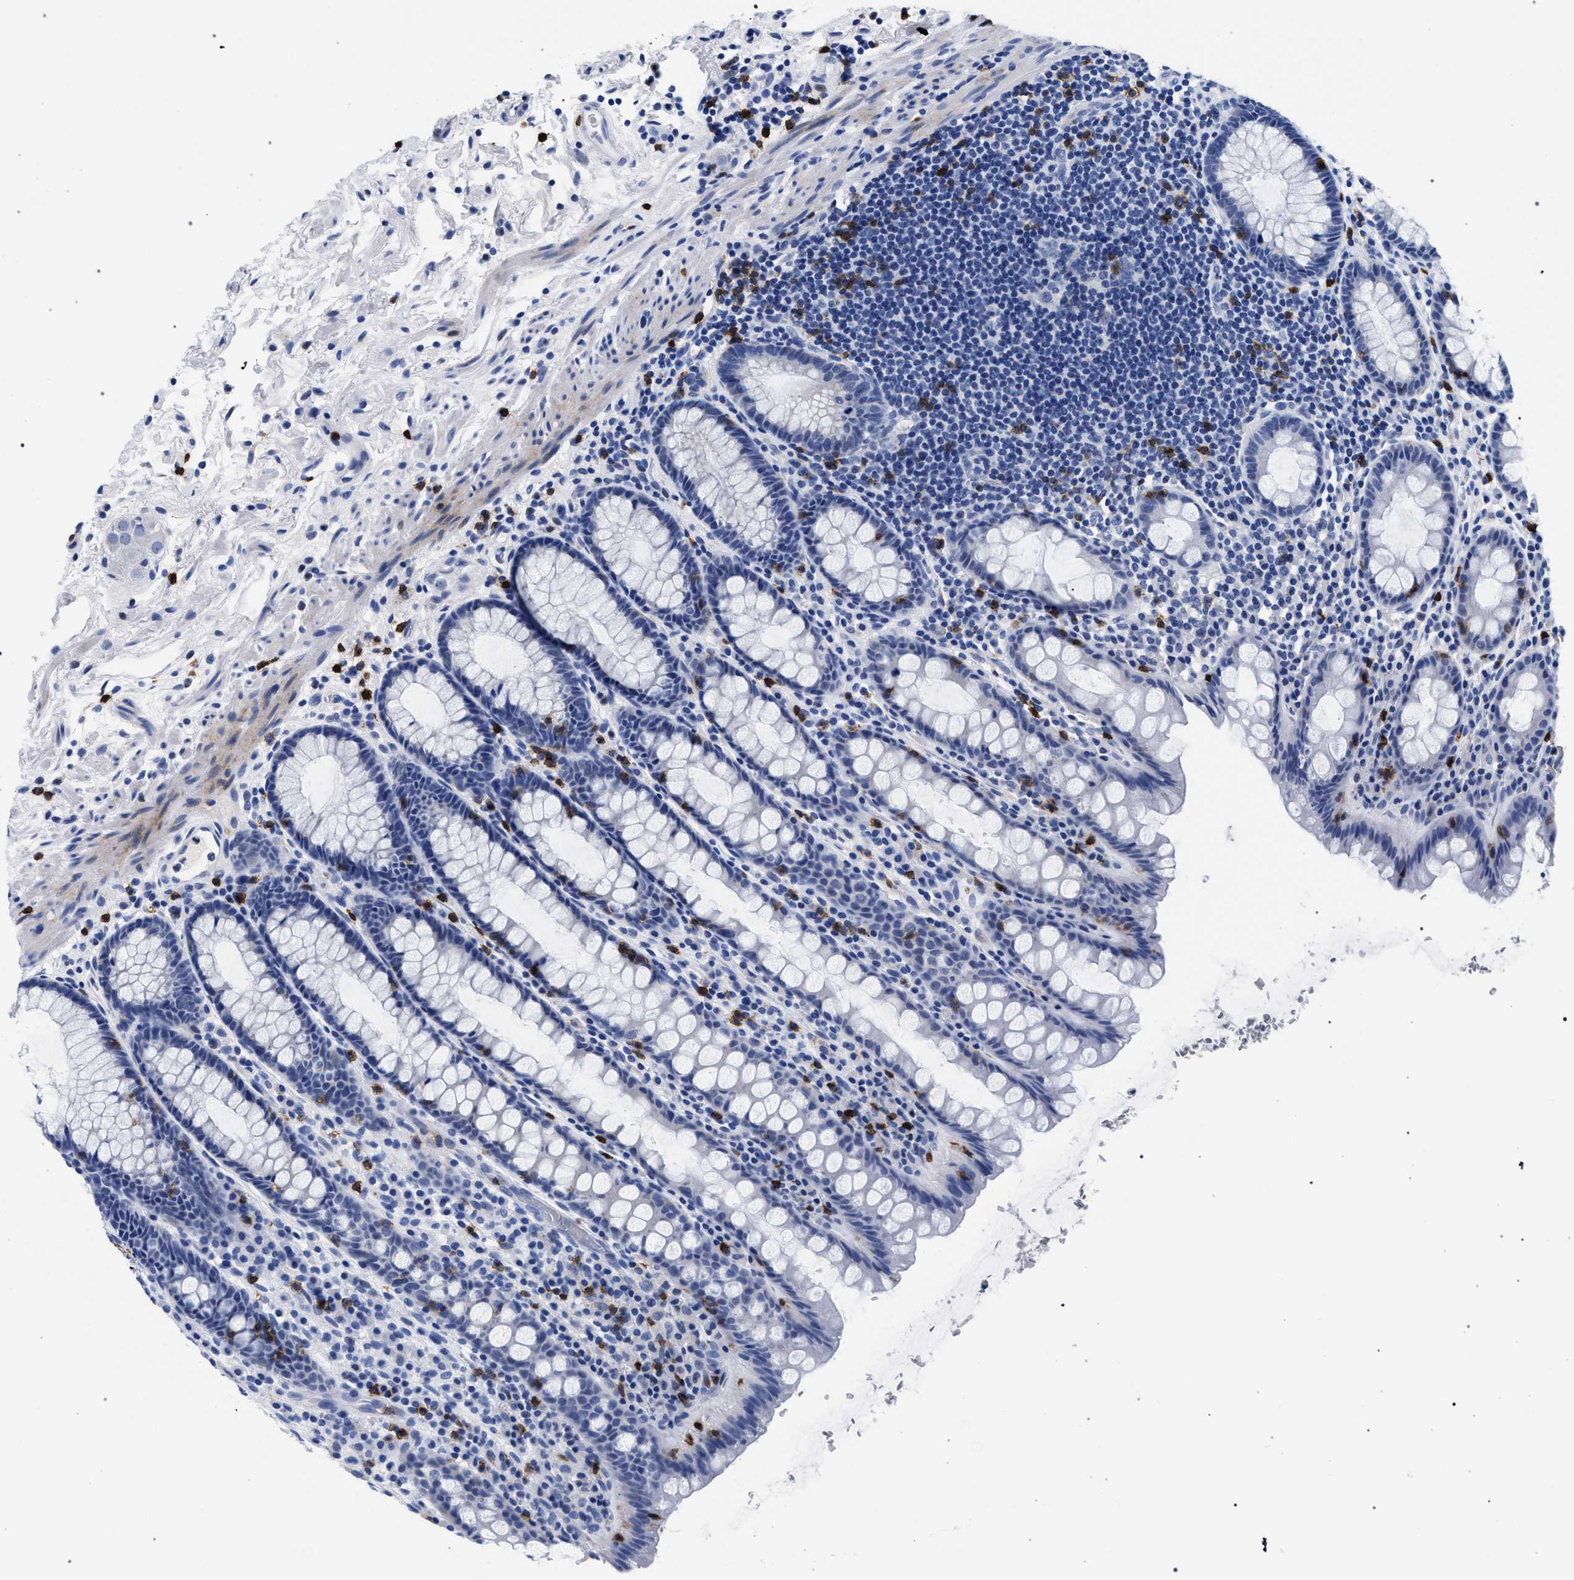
{"staining": {"intensity": "negative", "quantity": "none", "location": "none"}, "tissue": "rectum", "cell_type": "Glandular cells", "image_type": "normal", "snomed": [{"axis": "morphology", "description": "Normal tissue, NOS"}, {"axis": "topography", "description": "Rectum"}], "caption": "Glandular cells show no significant protein staining in unremarkable rectum. (DAB (3,3'-diaminobenzidine) immunohistochemistry visualized using brightfield microscopy, high magnification).", "gene": "KLRK1", "patient": {"sex": "male", "age": 92}}